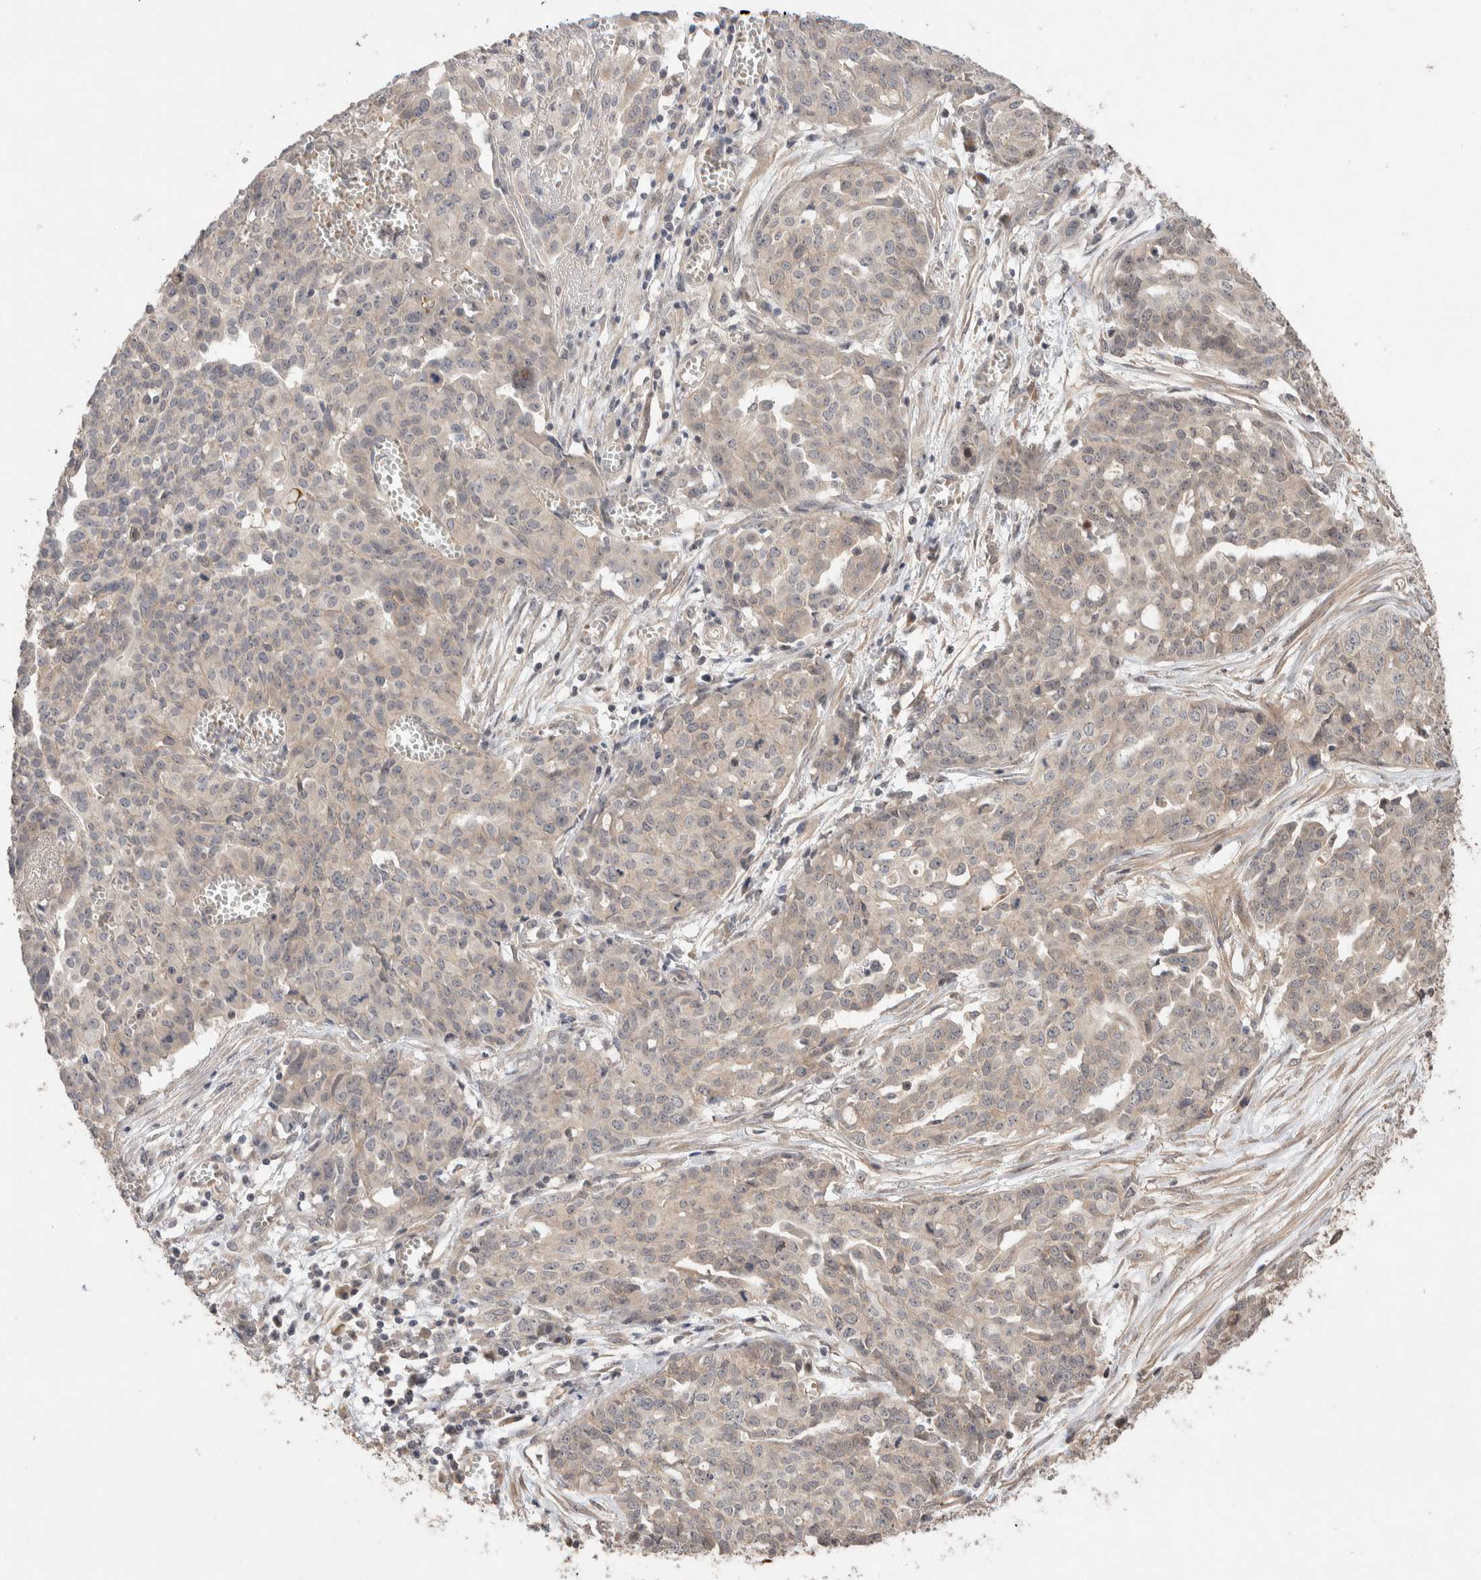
{"staining": {"intensity": "negative", "quantity": "none", "location": "none"}, "tissue": "ovarian cancer", "cell_type": "Tumor cells", "image_type": "cancer", "snomed": [{"axis": "morphology", "description": "Cystadenocarcinoma, serous, NOS"}, {"axis": "topography", "description": "Soft tissue"}, {"axis": "topography", "description": "Ovary"}], "caption": "Tumor cells show no significant protein positivity in ovarian serous cystadenocarcinoma.", "gene": "CASK", "patient": {"sex": "female", "age": 57}}